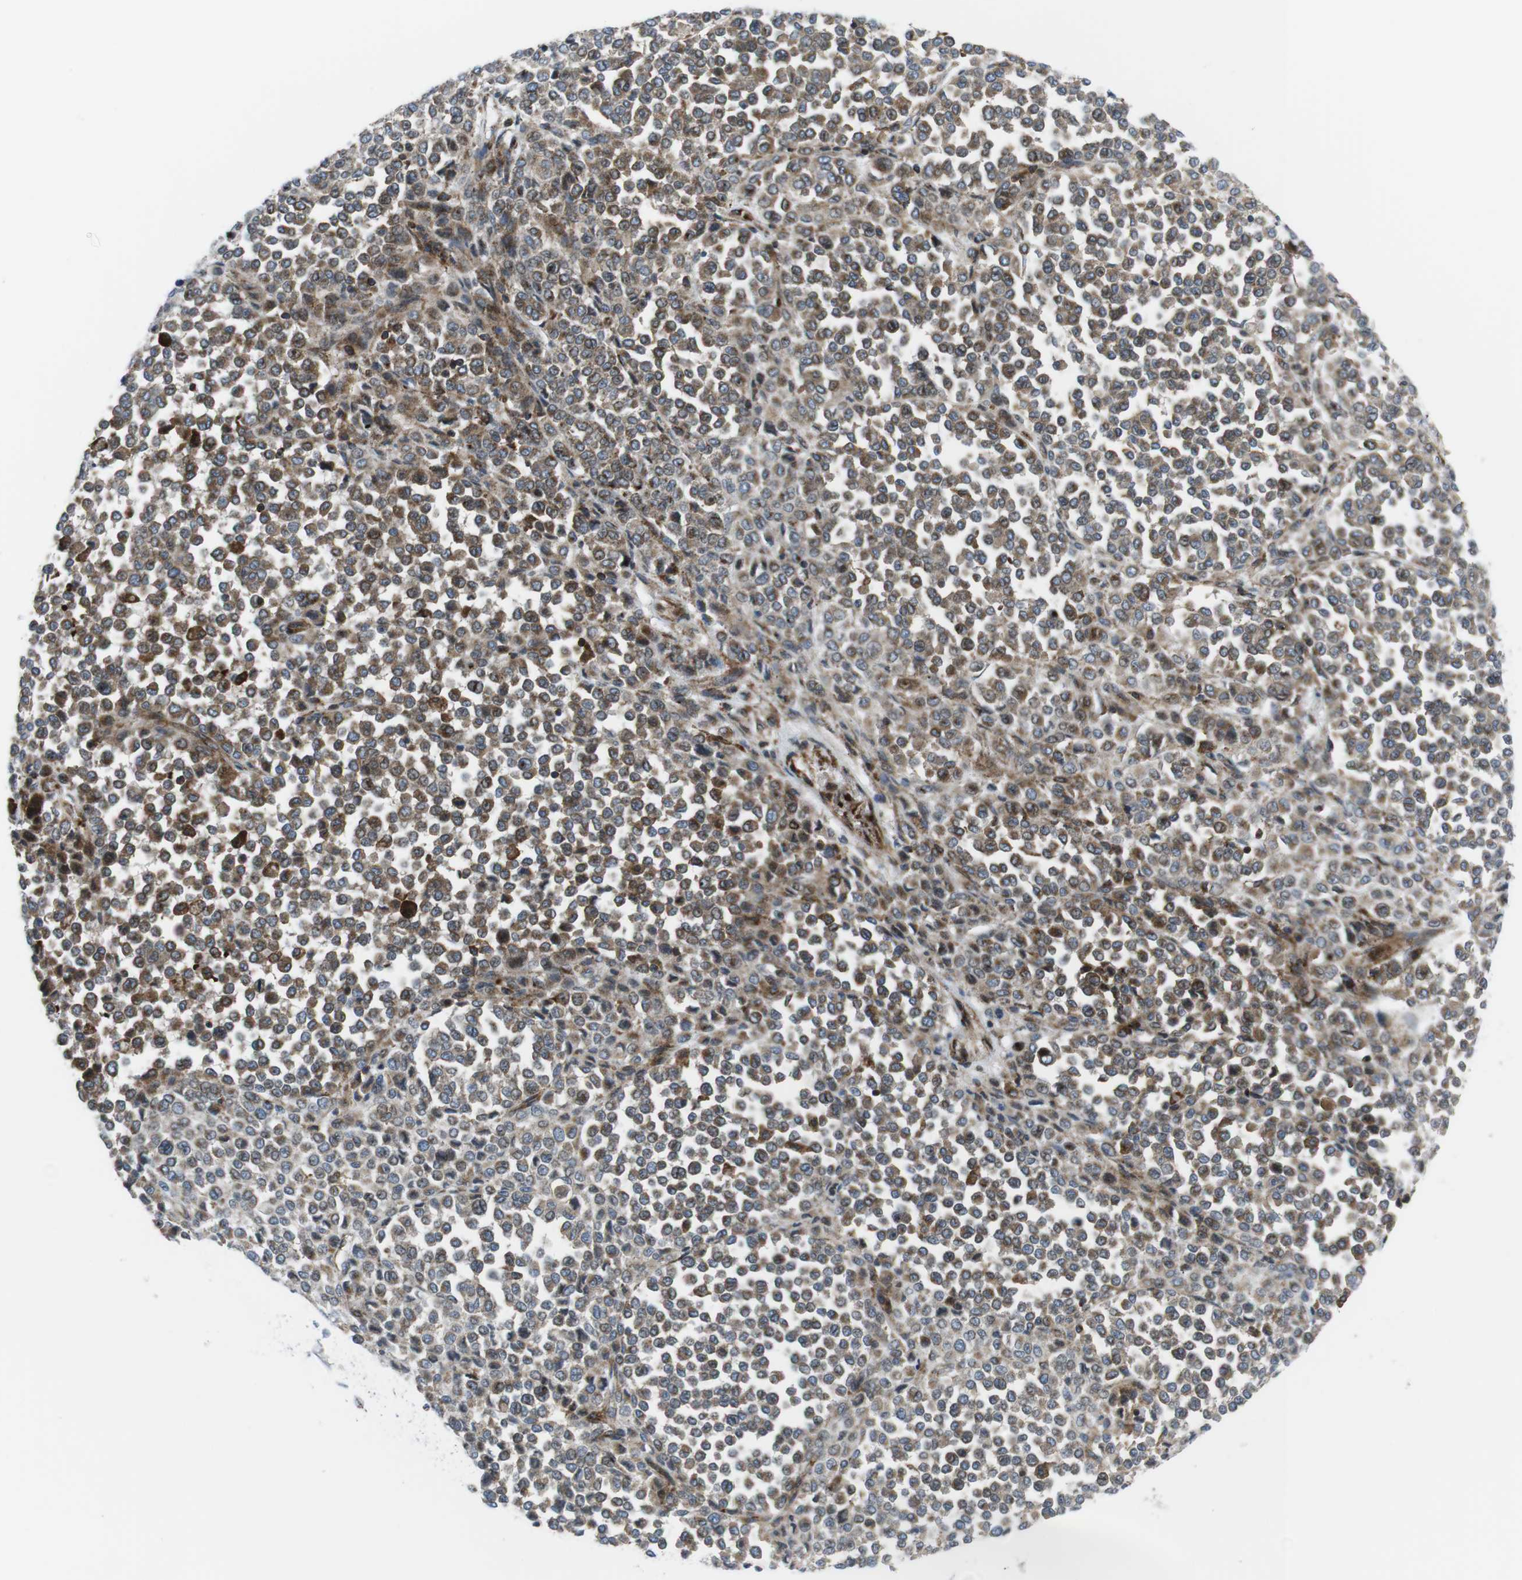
{"staining": {"intensity": "weak", "quantity": "25%-75%", "location": "cytoplasmic/membranous"}, "tissue": "melanoma", "cell_type": "Tumor cells", "image_type": "cancer", "snomed": [{"axis": "morphology", "description": "Malignant melanoma, Metastatic site"}, {"axis": "topography", "description": "Pancreas"}], "caption": "The immunohistochemical stain highlights weak cytoplasmic/membranous staining in tumor cells of malignant melanoma (metastatic site) tissue.", "gene": "CUL7", "patient": {"sex": "female", "age": 30}}